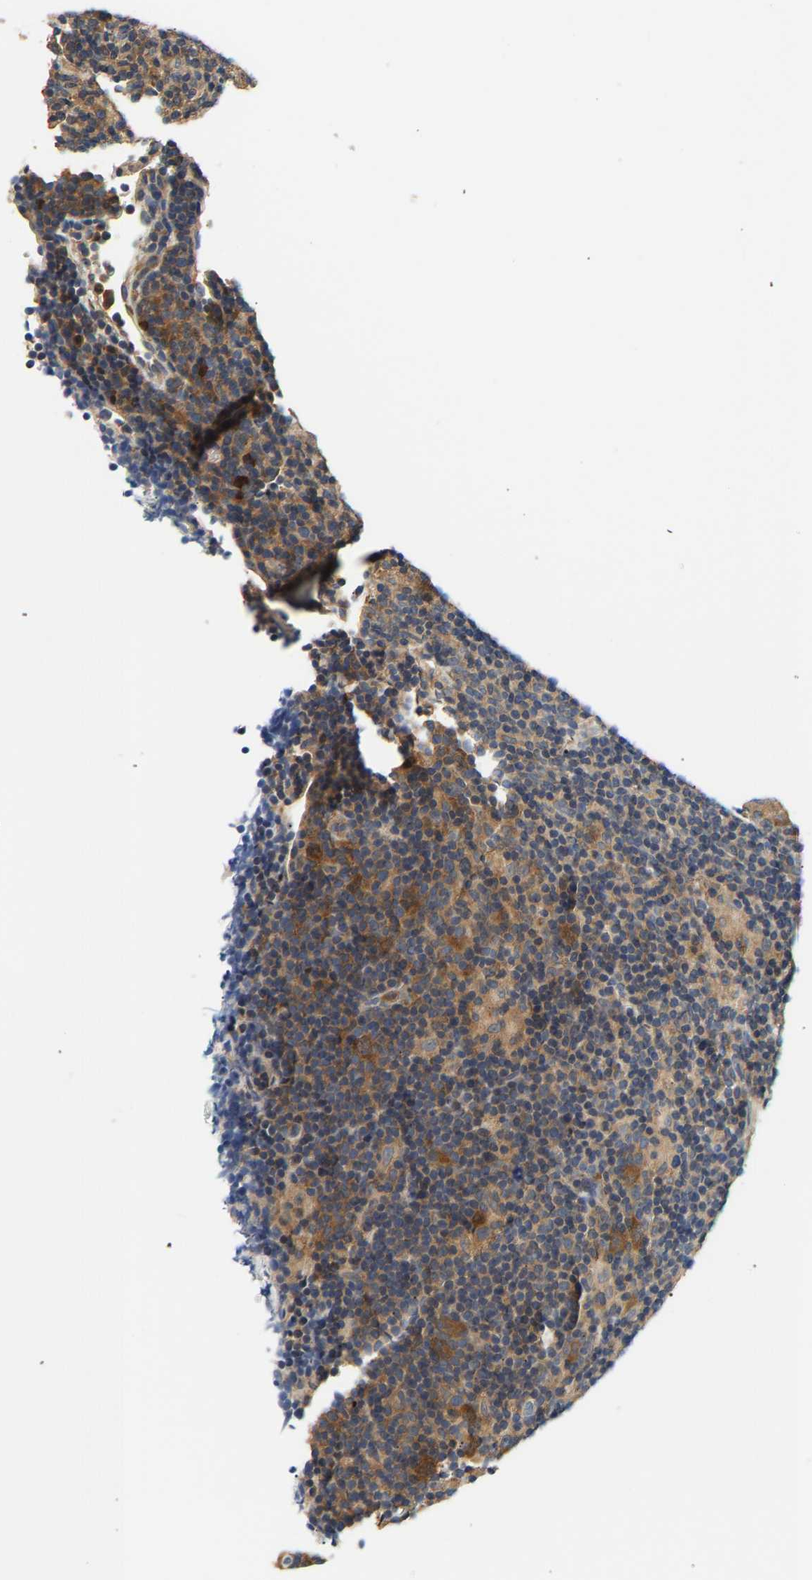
{"staining": {"intensity": "strong", "quantity": ">75%", "location": "cytoplasmic/membranous"}, "tissue": "lymphoma", "cell_type": "Tumor cells", "image_type": "cancer", "snomed": [{"axis": "morphology", "description": "Hodgkin's disease, NOS"}, {"axis": "topography", "description": "Lymph node"}], "caption": "An image of Hodgkin's disease stained for a protein exhibits strong cytoplasmic/membranous brown staining in tumor cells.", "gene": "PPID", "patient": {"sex": "female", "age": 57}}